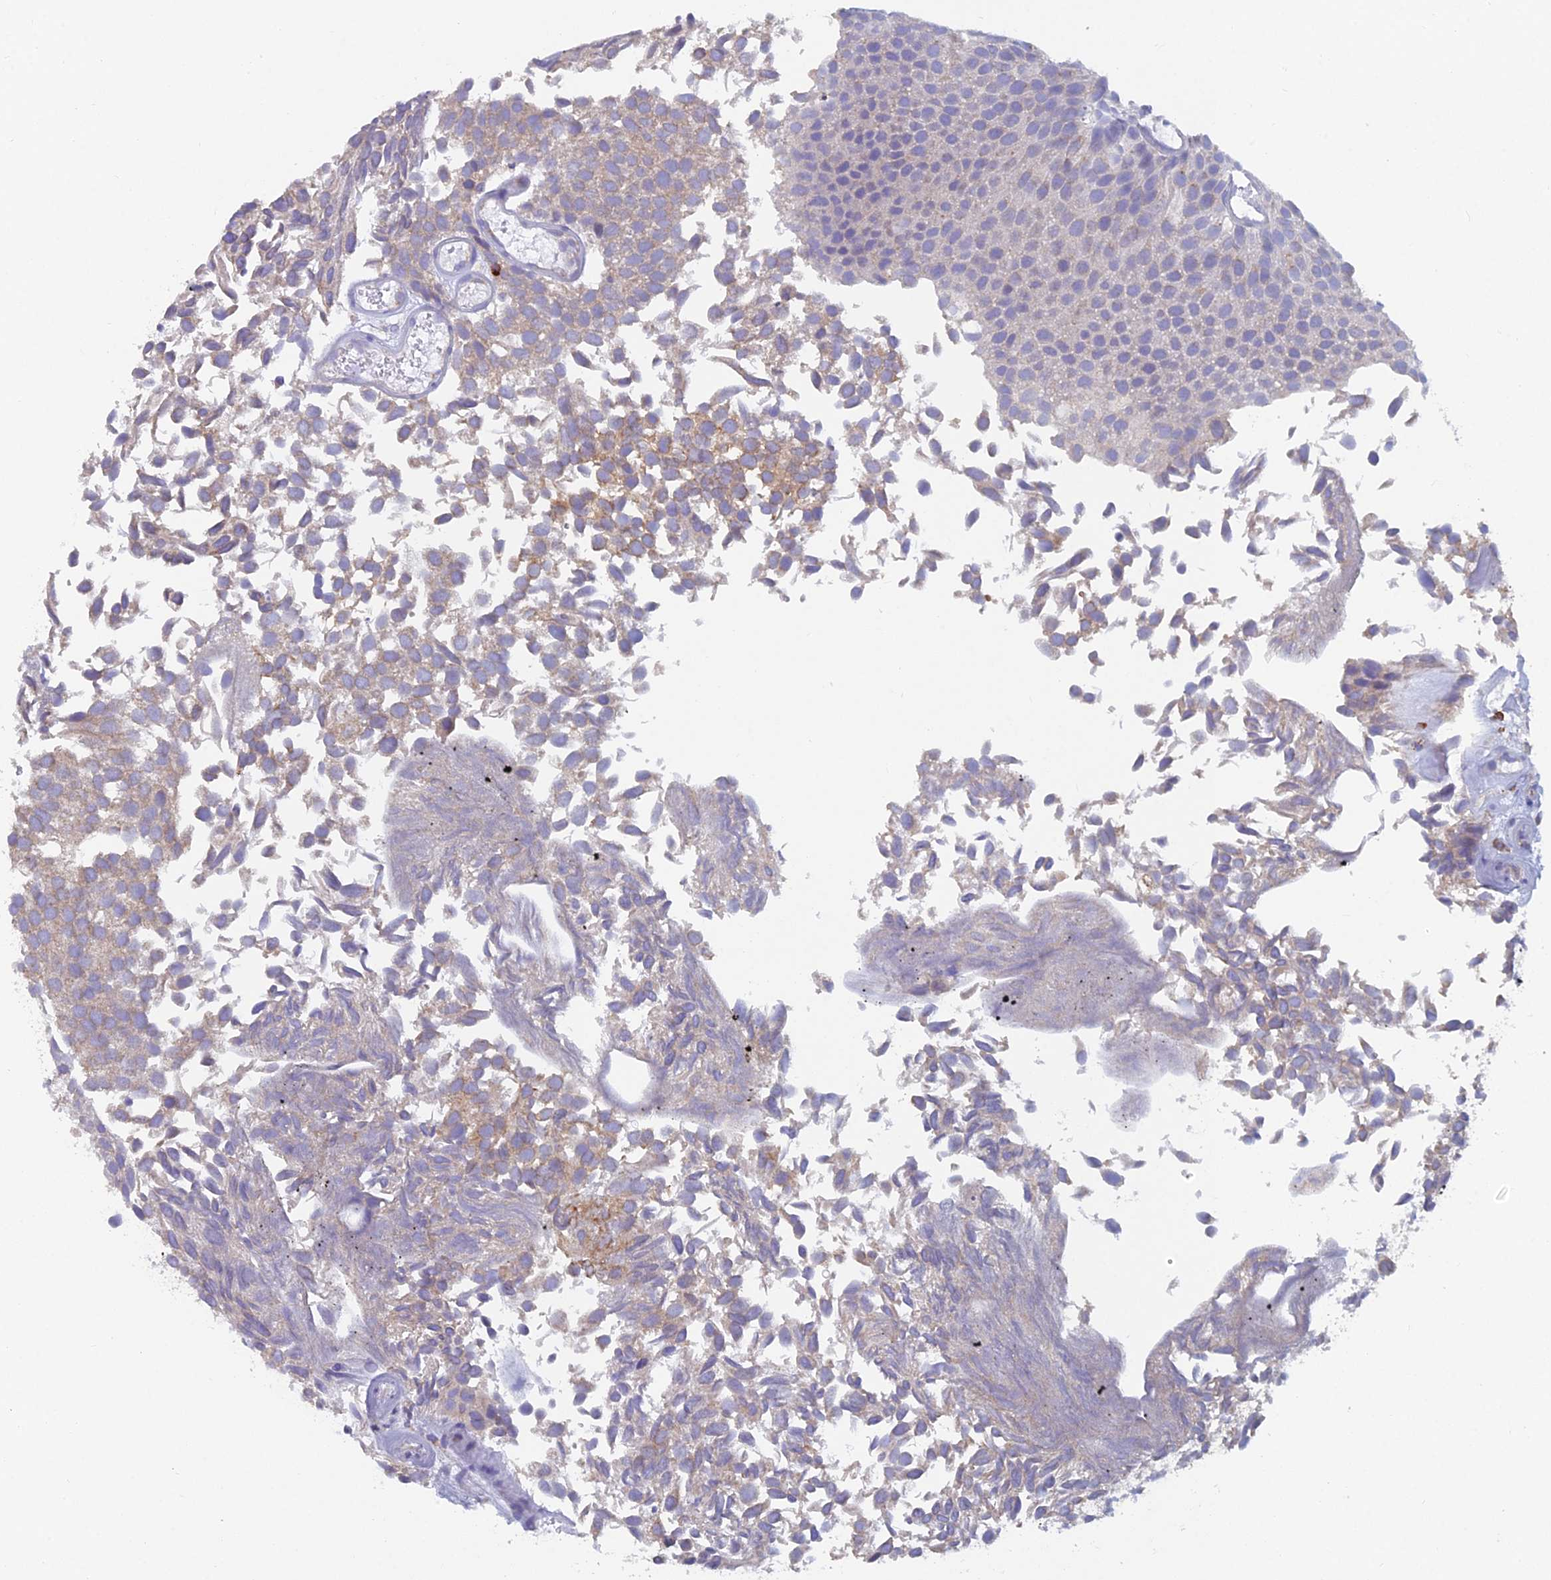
{"staining": {"intensity": "negative", "quantity": "none", "location": "none"}, "tissue": "urothelial cancer", "cell_type": "Tumor cells", "image_type": "cancer", "snomed": [{"axis": "morphology", "description": "Urothelial carcinoma, Low grade"}, {"axis": "topography", "description": "Urinary bladder"}], "caption": "Immunohistochemical staining of human urothelial cancer demonstrates no significant positivity in tumor cells.", "gene": "ABI3BP", "patient": {"sex": "male", "age": 89}}